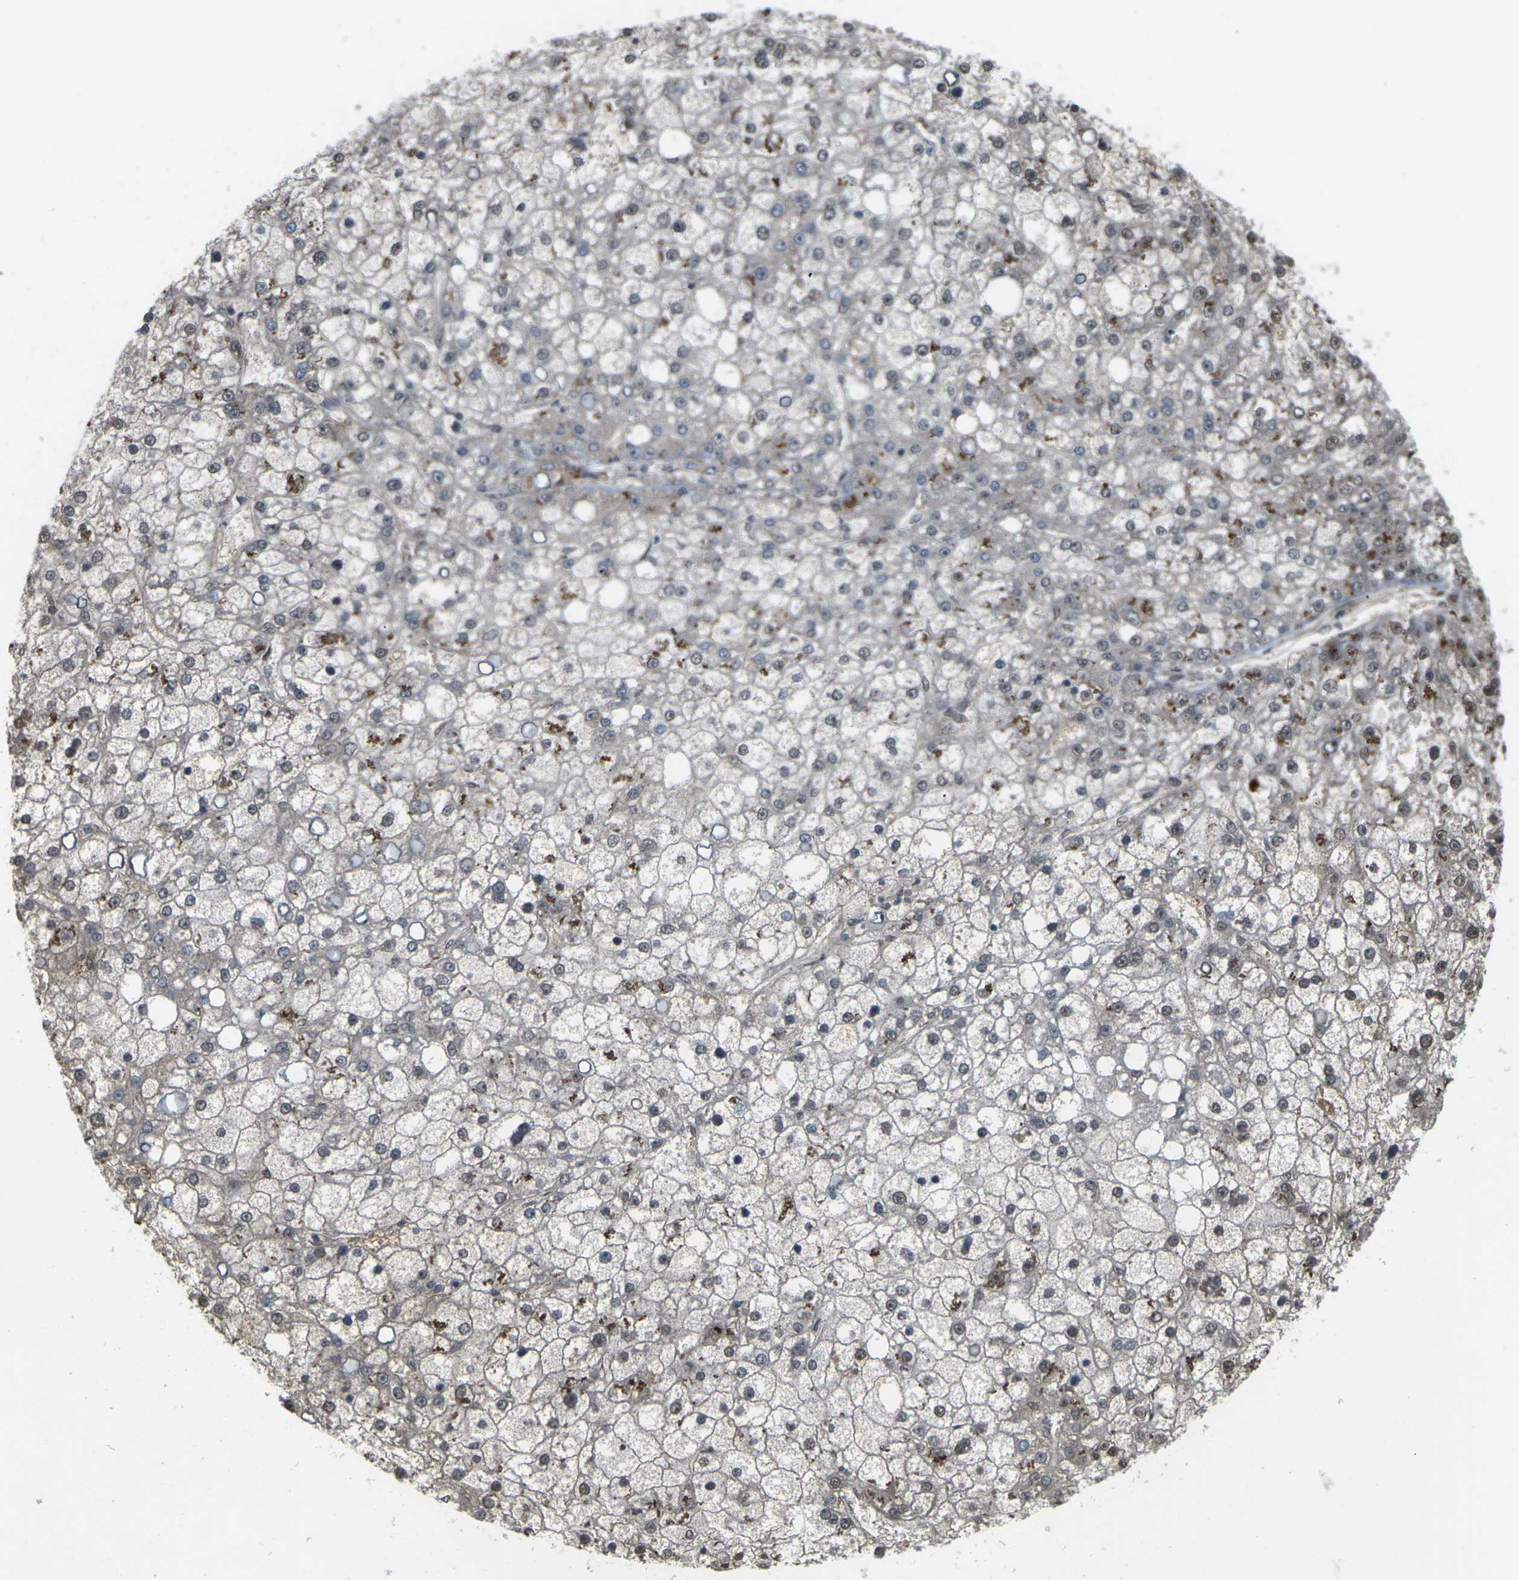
{"staining": {"intensity": "strong", "quantity": "<25%", "location": "cytoplasmic/membranous"}, "tissue": "liver cancer", "cell_type": "Tumor cells", "image_type": "cancer", "snomed": [{"axis": "morphology", "description": "Carcinoma, Hepatocellular, NOS"}, {"axis": "topography", "description": "Liver"}], "caption": "A high-resolution image shows immunohistochemistry staining of liver cancer, which reveals strong cytoplasmic/membranous expression in approximately <25% of tumor cells. (DAB (3,3'-diaminobenzidine) IHC, brown staining for protein, blue staining for nuclei).", "gene": "ROBO1", "patient": {"sex": "male", "age": 67}}